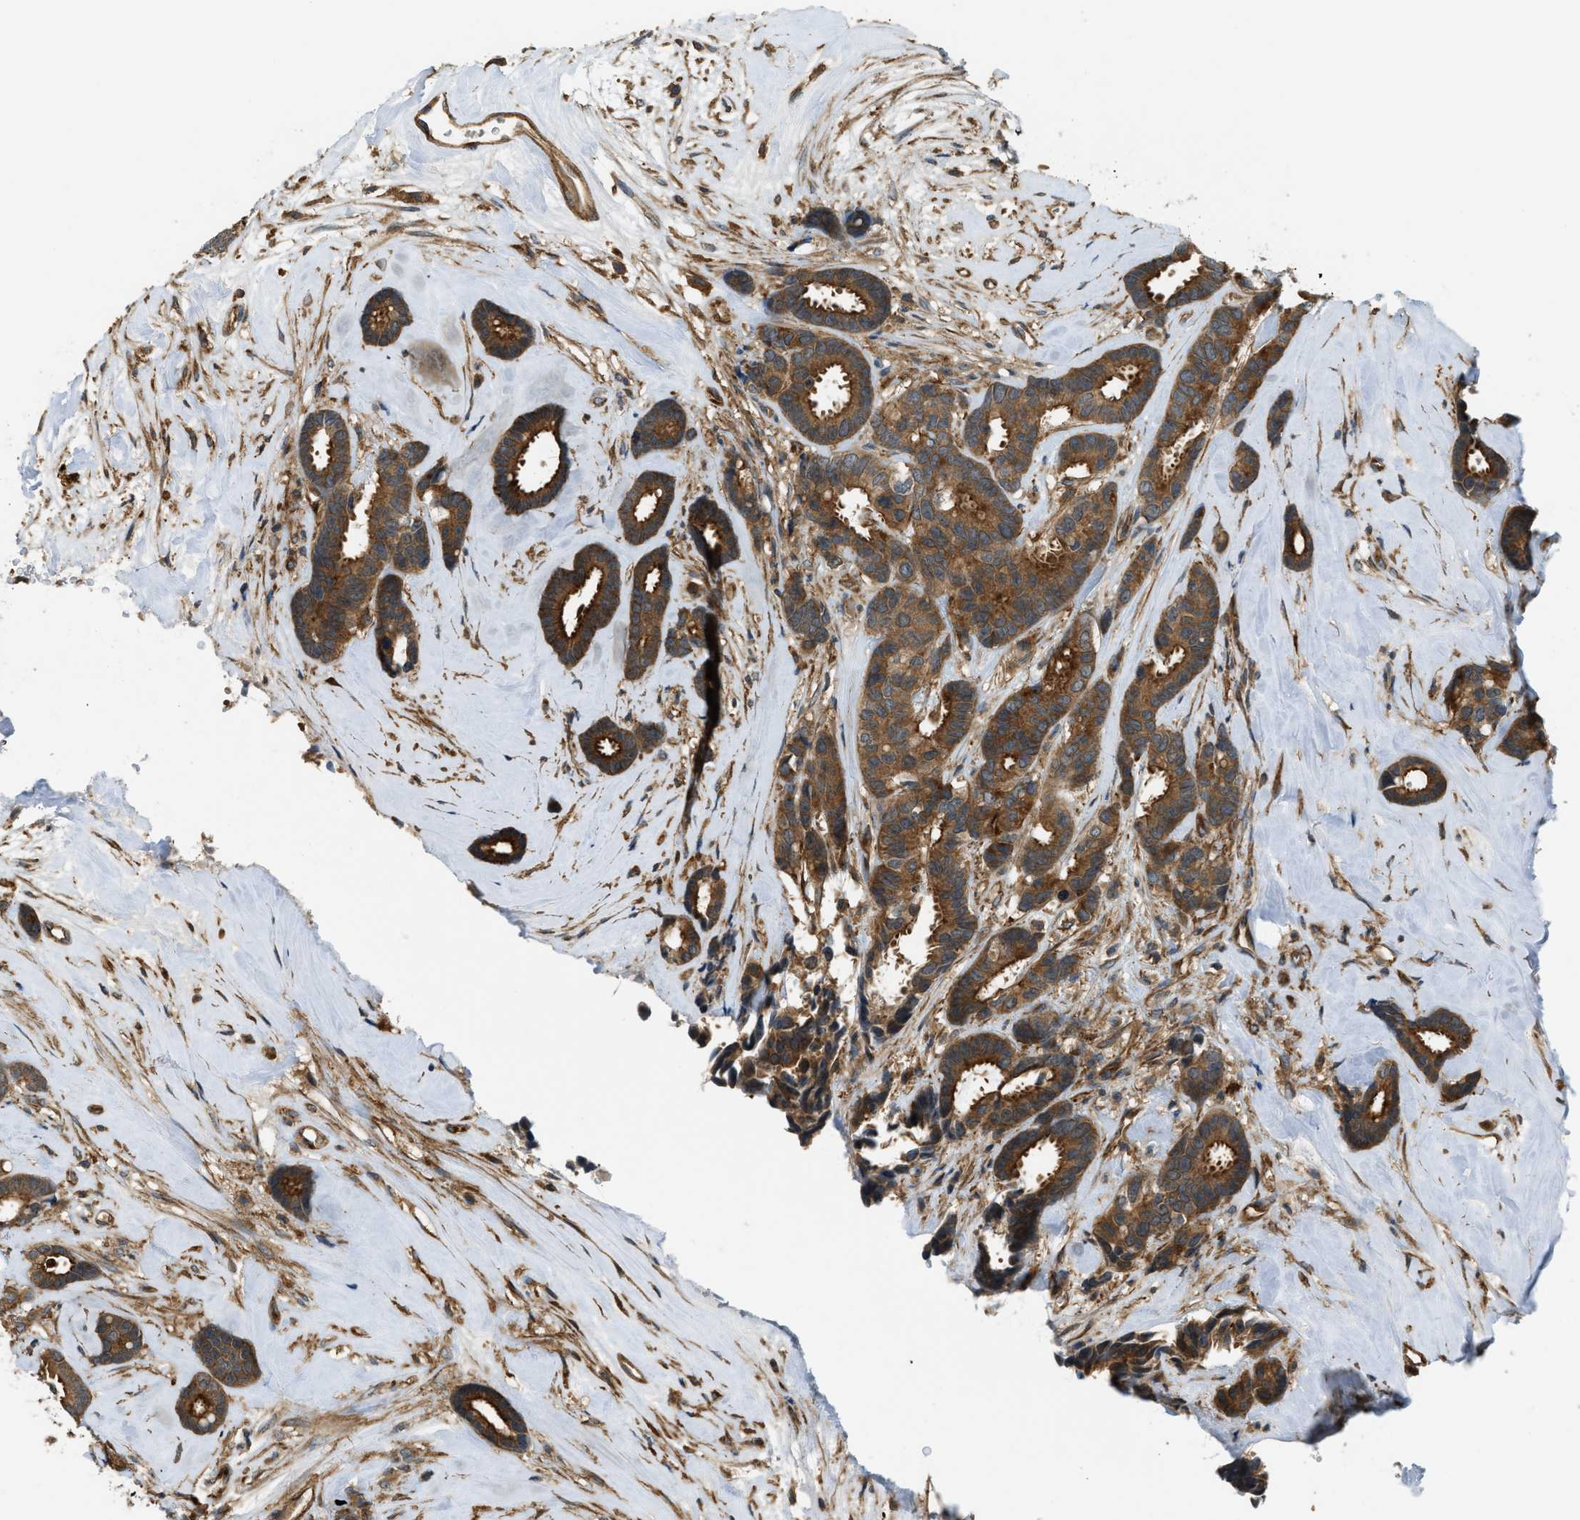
{"staining": {"intensity": "strong", "quantity": ">75%", "location": "cytoplasmic/membranous"}, "tissue": "breast cancer", "cell_type": "Tumor cells", "image_type": "cancer", "snomed": [{"axis": "morphology", "description": "Duct carcinoma"}, {"axis": "topography", "description": "Breast"}], "caption": "Strong cytoplasmic/membranous expression is appreciated in about >75% of tumor cells in breast cancer (invasive ductal carcinoma).", "gene": "BAG4", "patient": {"sex": "female", "age": 87}}